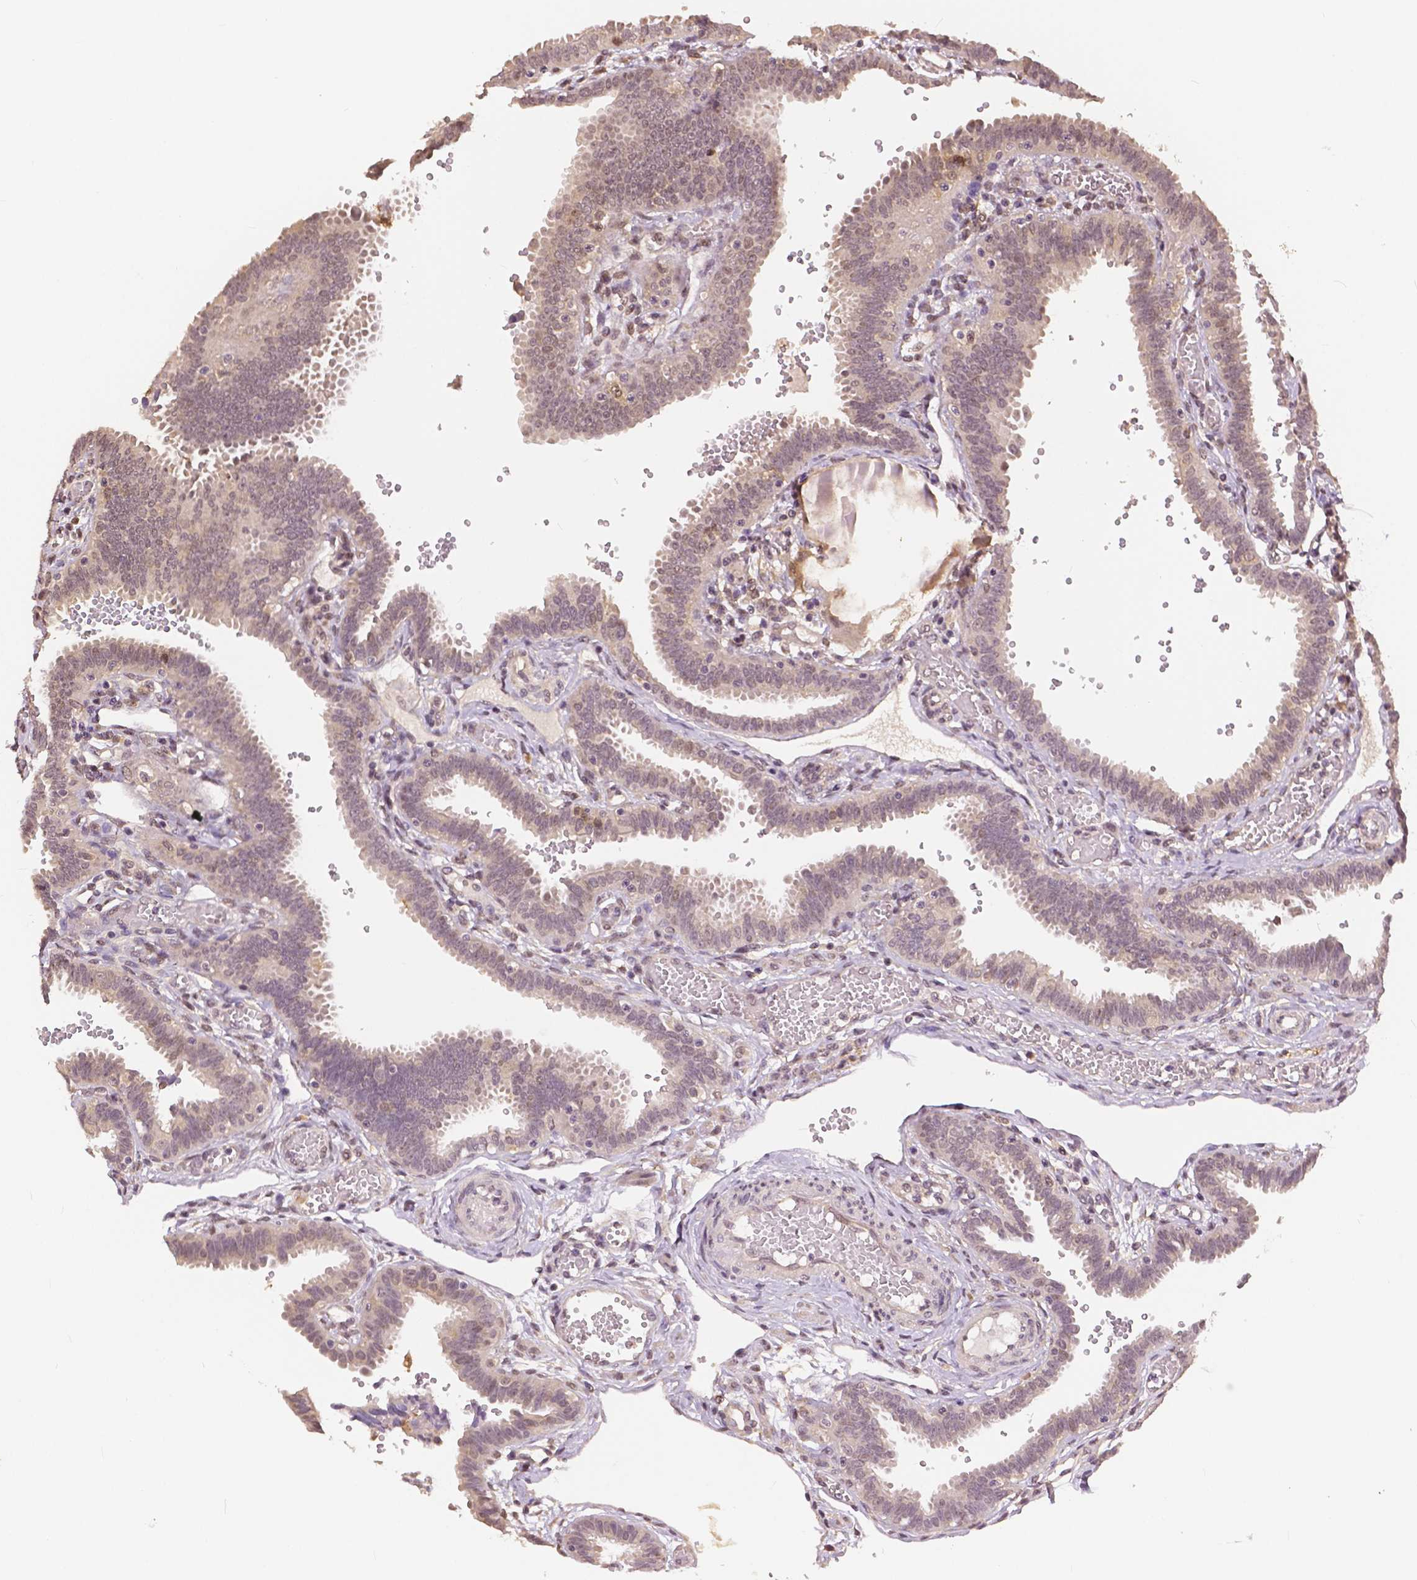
{"staining": {"intensity": "weak", "quantity": "<25%", "location": "cytoplasmic/membranous"}, "tissue": "fallopian tube", "cell_type": "Glandular cells", "image_type": "normal", "snomed": [{"axis": "morphology", "description": "Normal tissue, NOS"}, {"axis": "topography", "description": "Fallopian tube"}], "caption": "An immunohistochemistry (IHC) micrograph of benign fallopian tube is shown. There is no staining in glandular cells of fallopian tube.", "gene": "MAP1LC3B", "patient": {"sex": "female", "age": 37}}